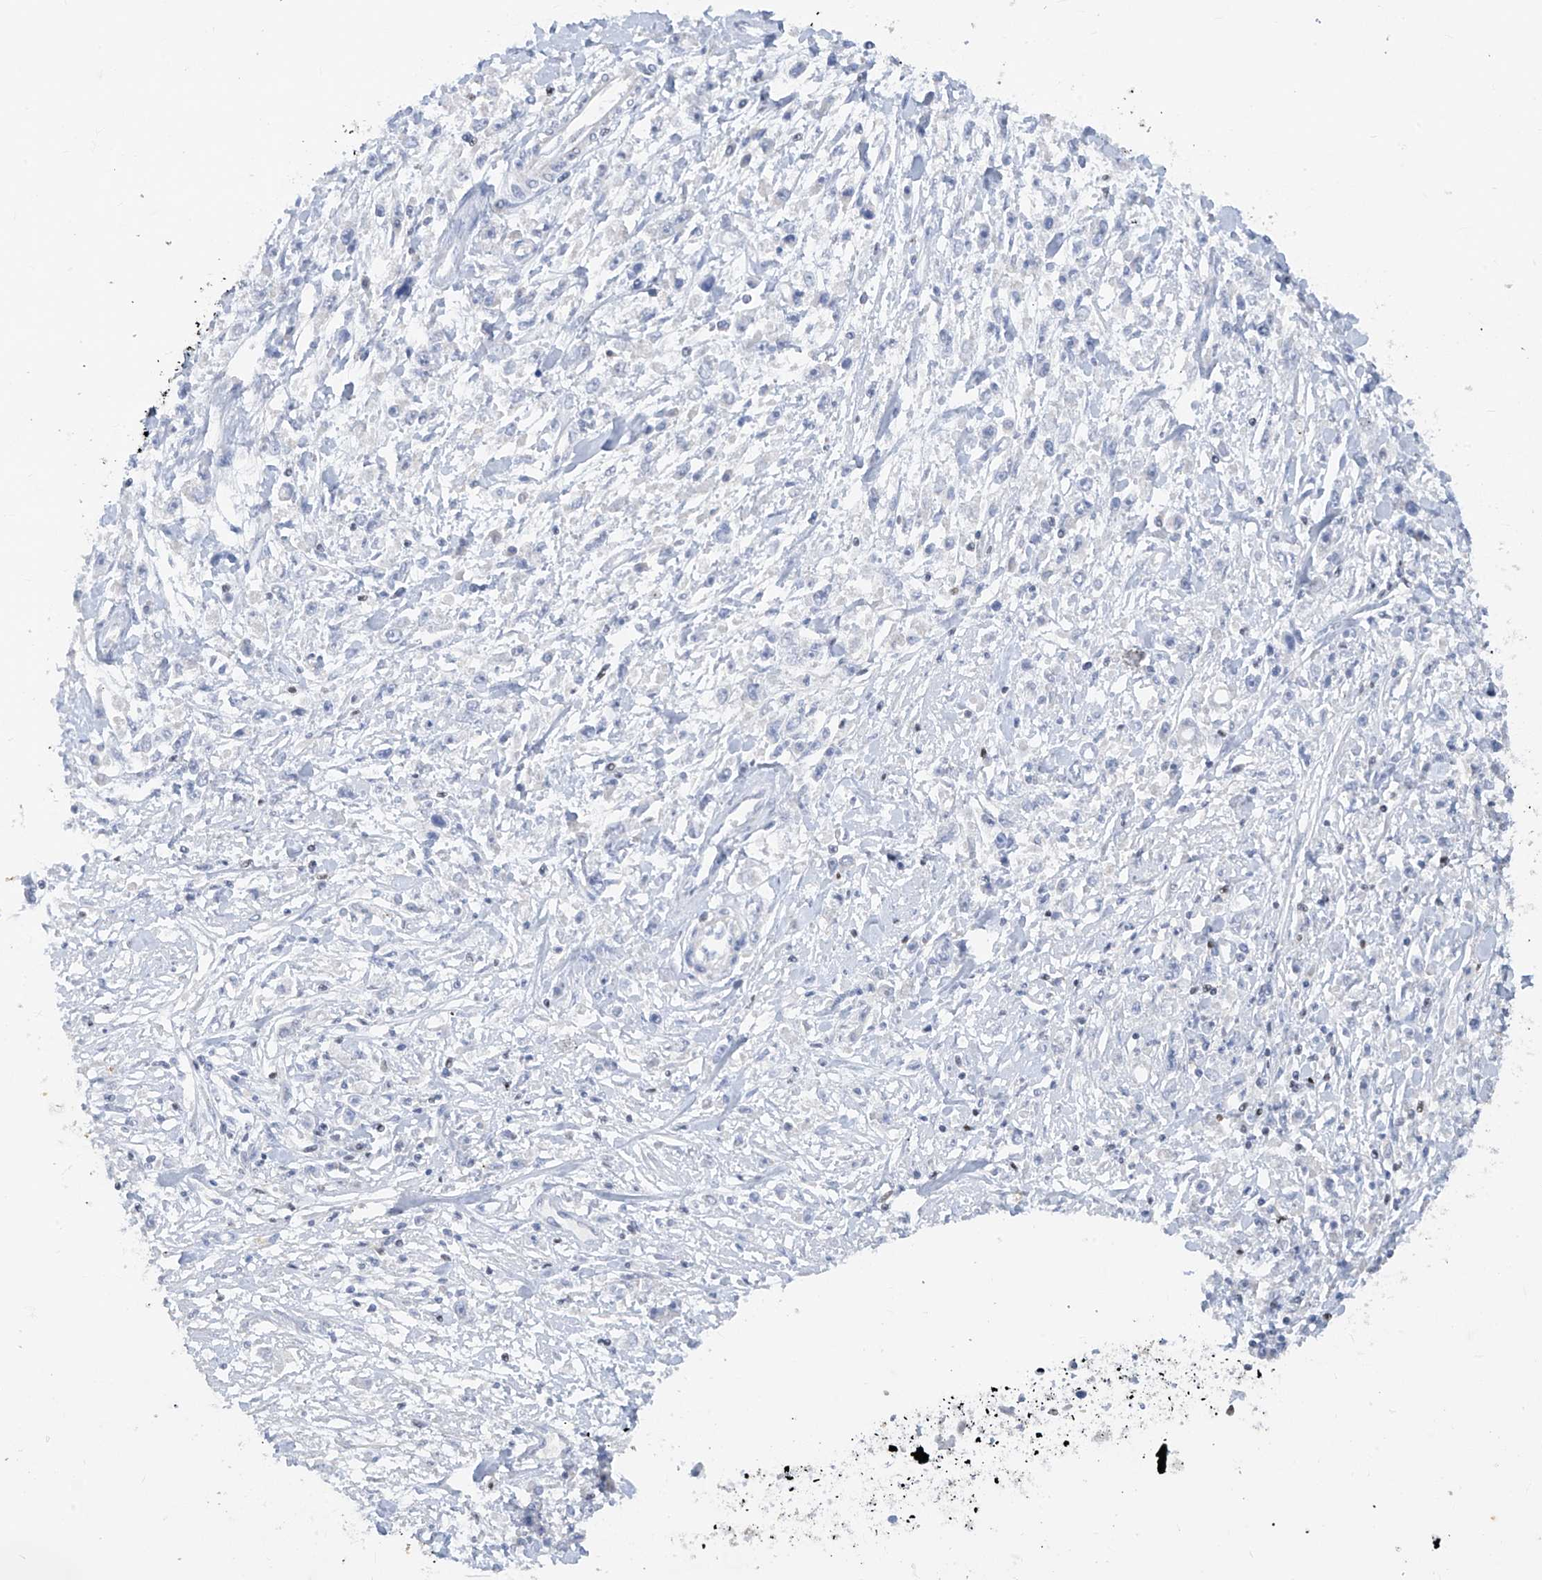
{"staining": {"intensity": "negative", "quantity": "none", "location": "none"}, "tissue": "stomach cancer", "cell_type": "Tumor cells", "image_type": "cancer", "snomed": [{"axis": "morphology", "description": "Adenocarcinoma, NOS"}, {"axis": "topography", "description": "Stomach"}], "caption": "Human stomach cancer stained for a protein using IHC exhibits no positivity in tumor cells.", "gene": "TBX21", "patient": {"sex": "female", "age": 59}}